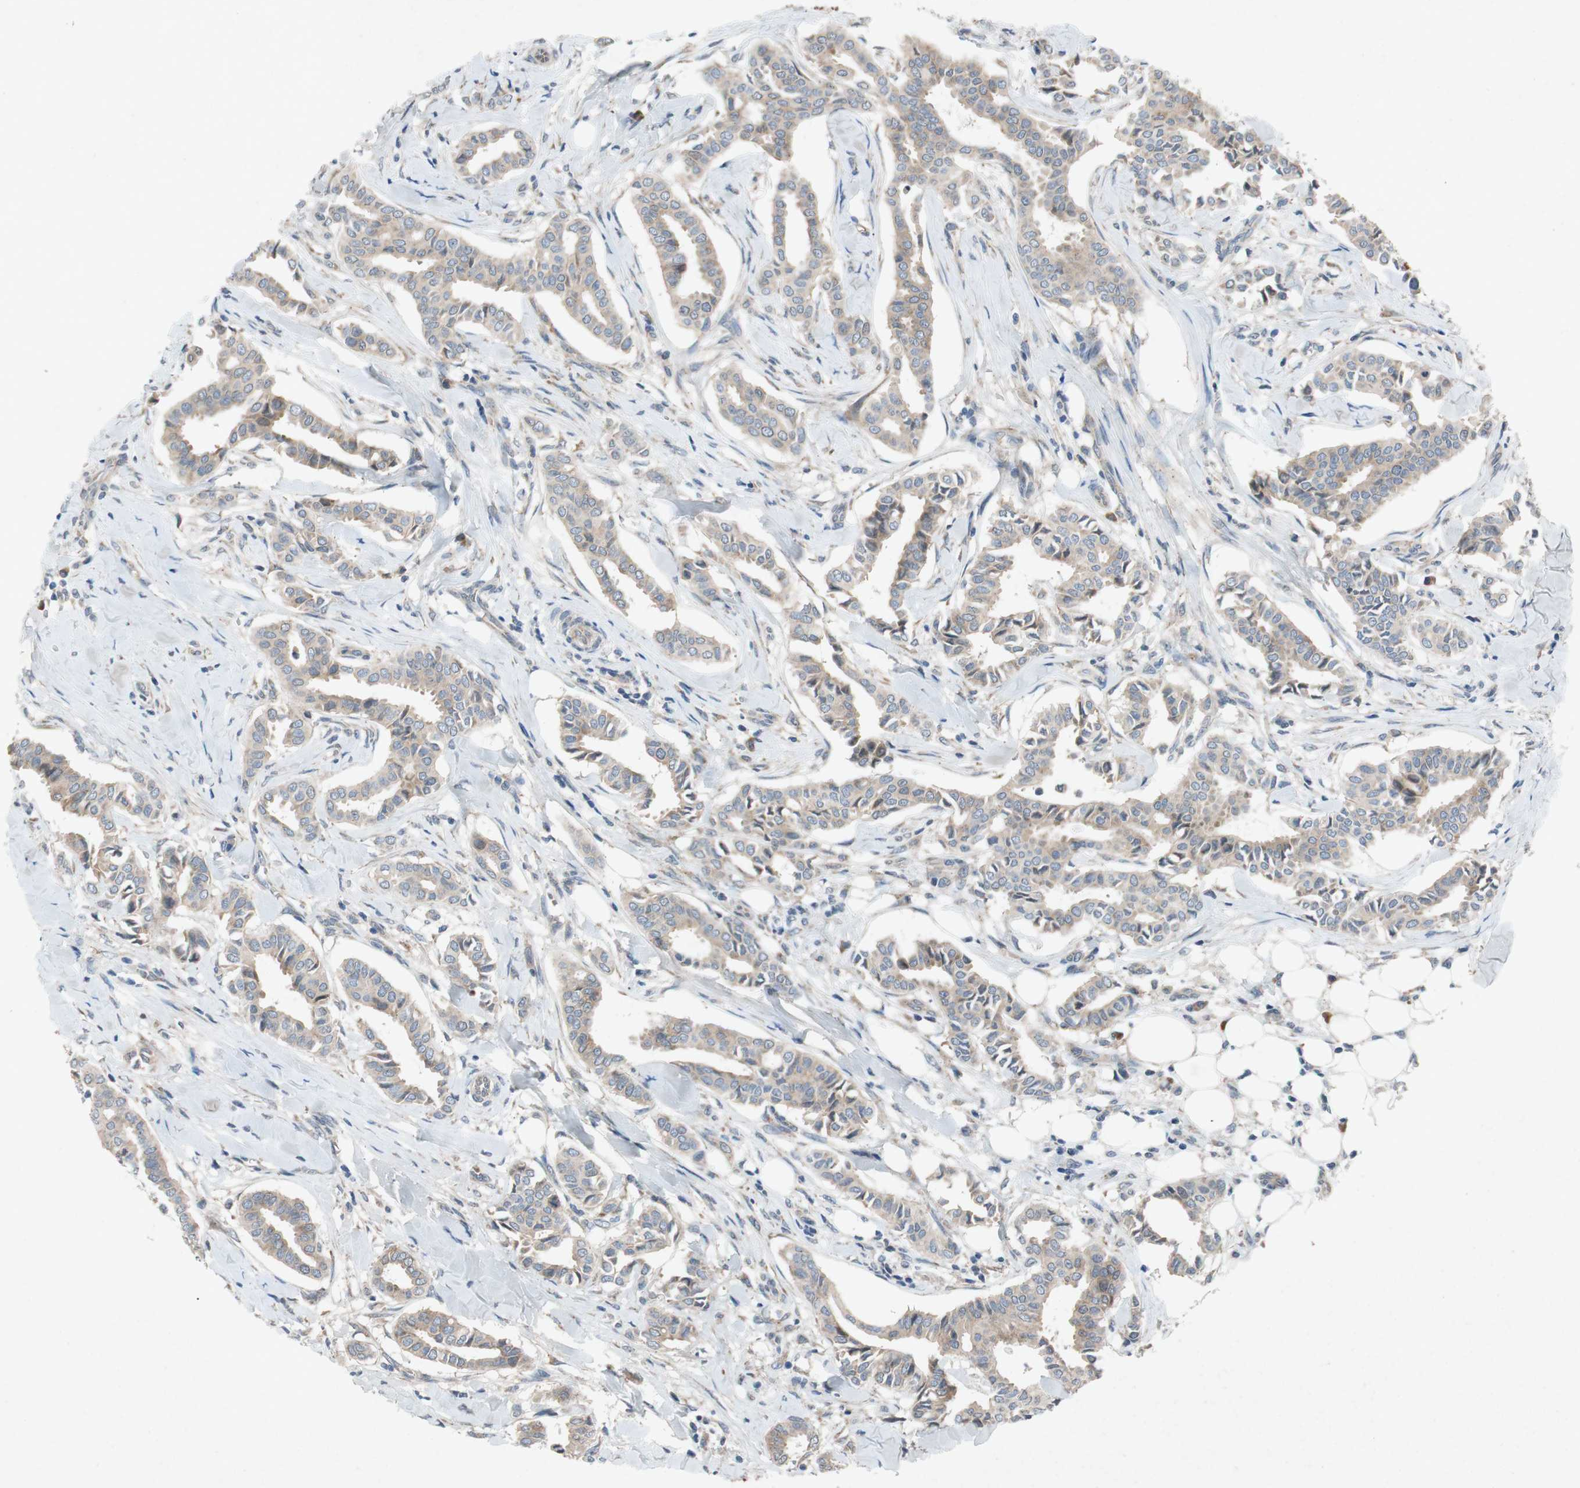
{"staining": {"intensity": "weak", "quantity": ">75%", "location": "cytoplasmic/membranous"}, "tissue": "head and neck cancer", "cell_type": "Tumor cells", "image_type": "cancer", "snomed": [{"axis": "morphology", "description": "Adenocarcinoma, NOS"}, {"axis": "topography", "description": "Salivary gland"}, {"axis": "topography", "description": "Head-Neck"}], "caption": "IHC (DAB (3,3'-diaminobenzidine)) staining of human adenocarcinoma (head and neck) demonstrates weak cytoplasmic/membranous protein positivity in approximately >75% of tumor cells.", "gene": "ADD2", "patient": {"sex": "female", "age": 59}}